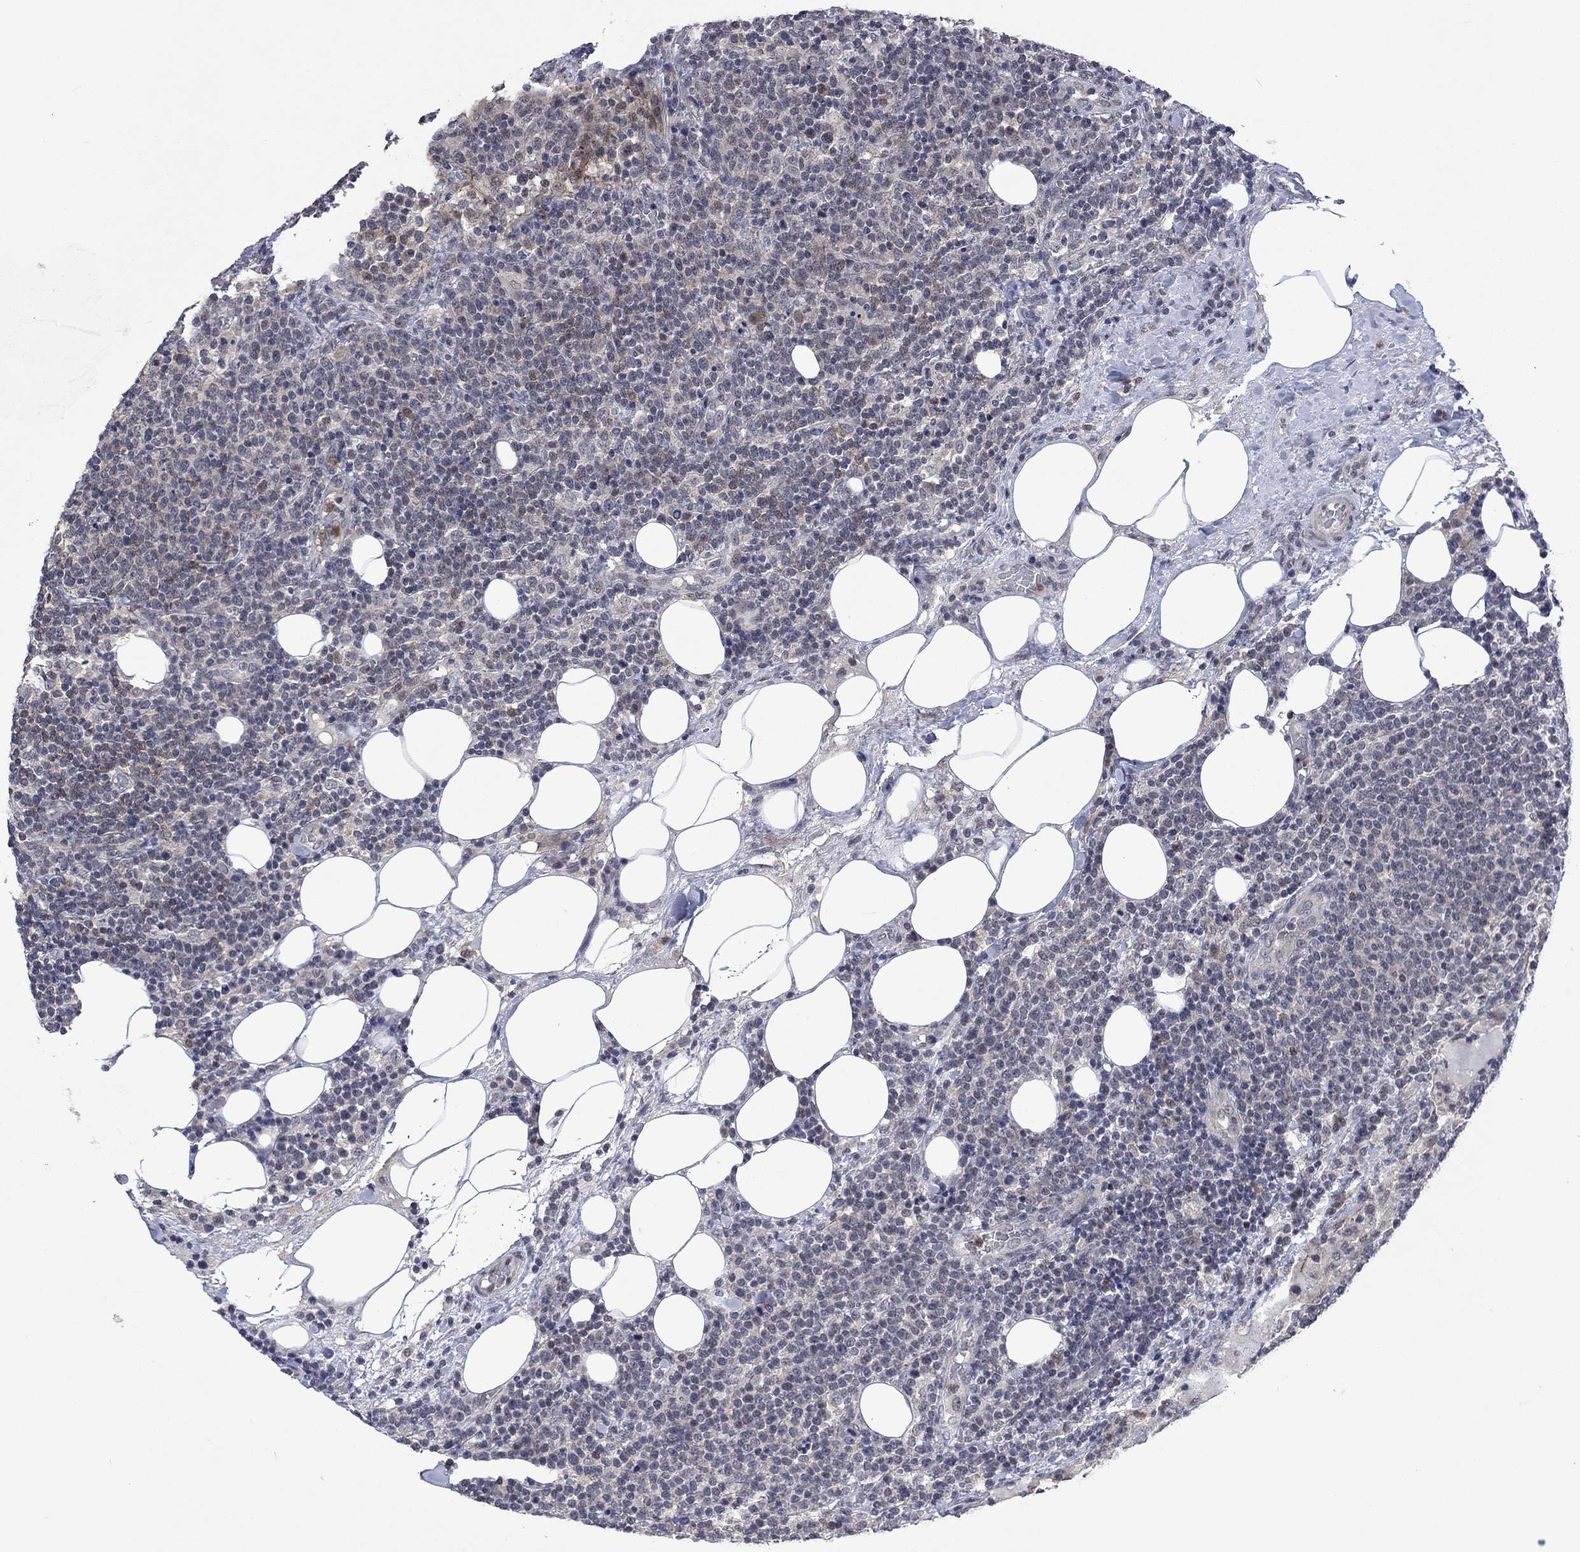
{"staining": {"intensity": "negative", "quantity": "none", "location": "none"}, "tissue": "lymphoma", "cell_type": "Tumor cells", "image_type": "cancer", "snomed": [{"axis": "morphology", "description": "Malignant lymphoma, non-Hodgkin's type, High grade"}, {"axis": "topography", "description": "Lymph node"}], "caption": "A high-resolution micrograph shows immunohistochemistry (IHC) staining of lymphoma, which exhibits no significant positivity in tumor cells.", "gene": "PPP1R9A", "patient": {"sex": "male", "age": 61}}